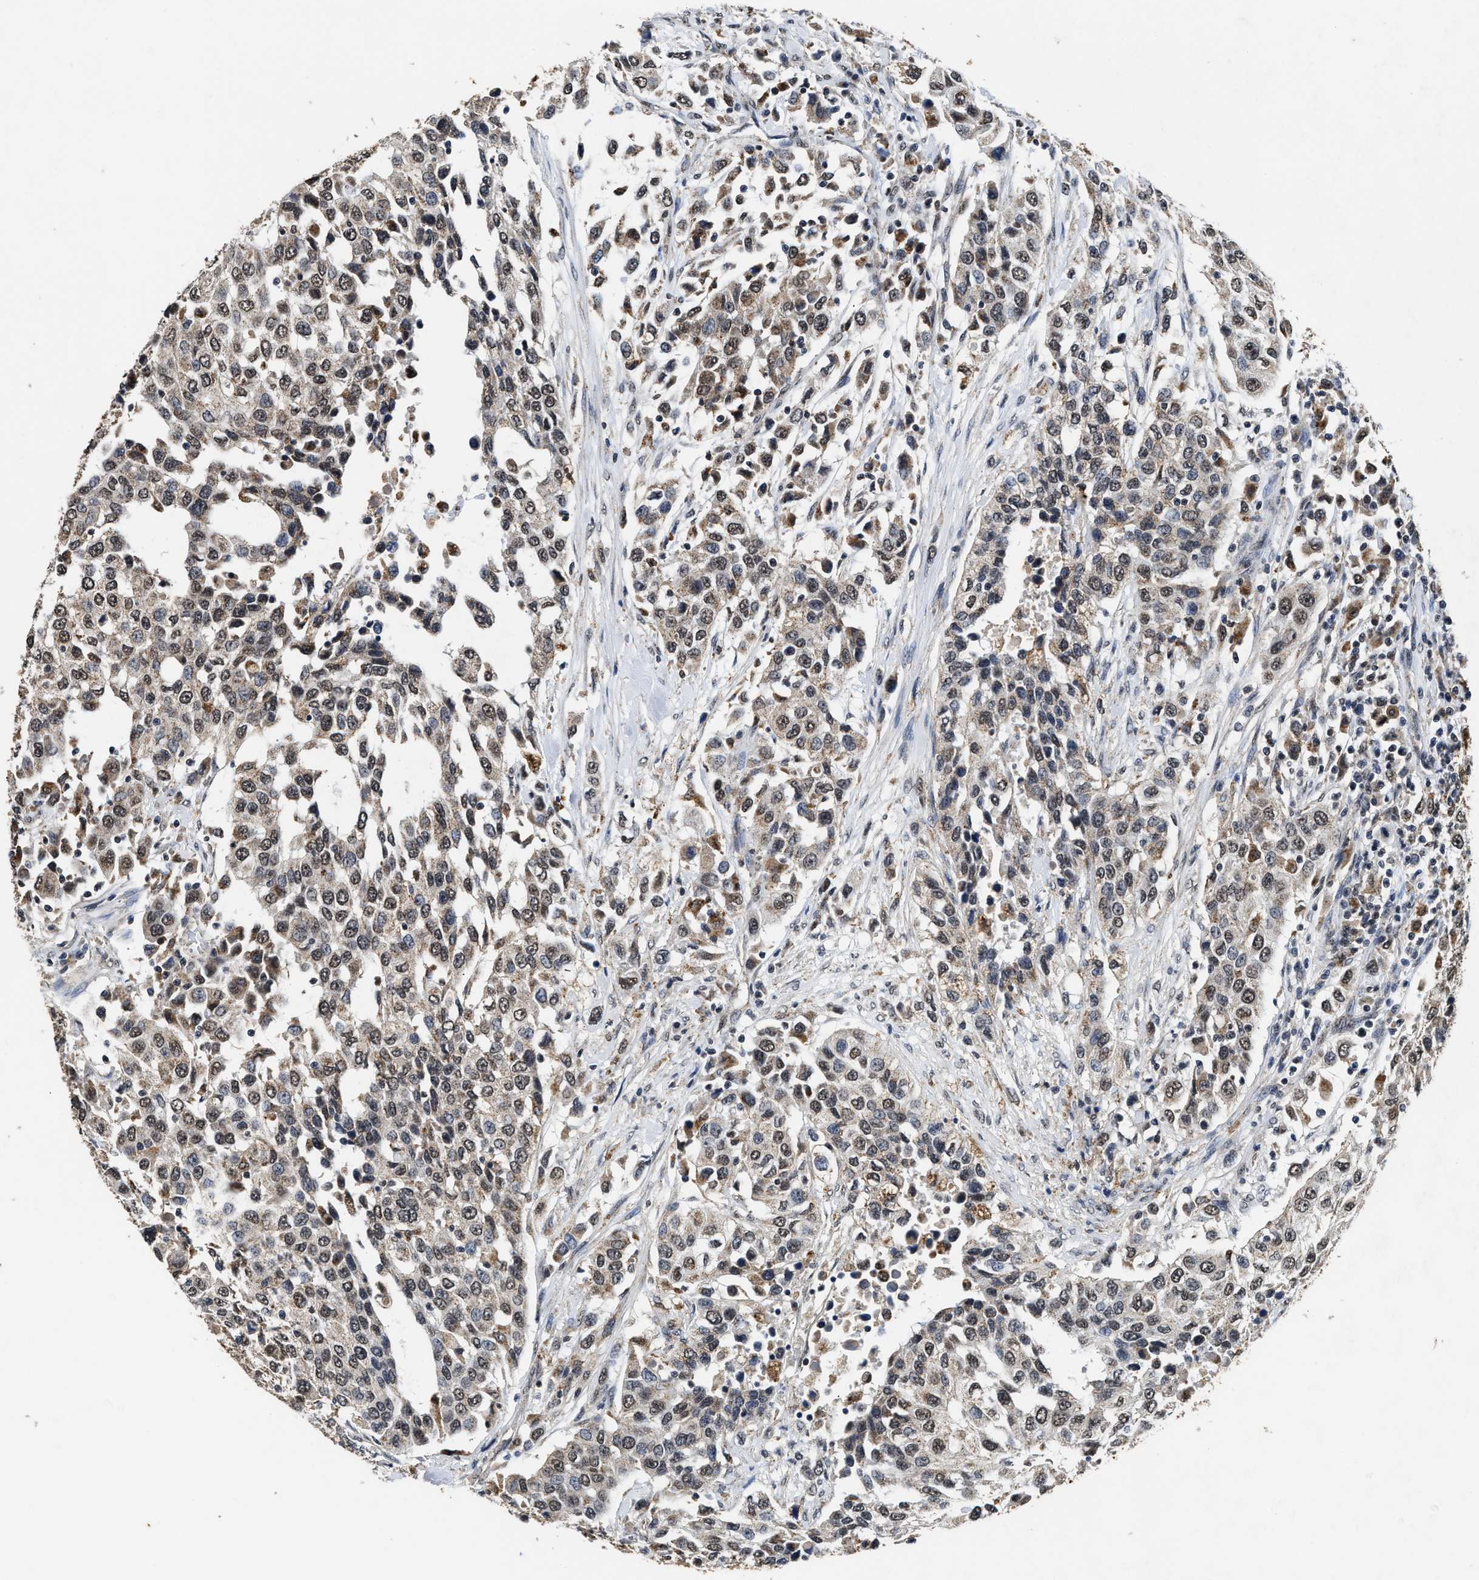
{"staining": {"intensity": "weak", "quantity": ">75%", "location": "cytoplasmic/membranous,nuclear"}, "tissue": "urothelial cancer", "cell_type": "Tumor cells", "image_type": "cancer", "snomed": [{"axis": "morphology", "description": "Urothelial carcinoma, High grade"}, {"axis": "topography", "description": "Urinary bladder"}], "caption": "Brown immunohistochemical staining in high-grade urothelial carcinoma displays weak cytoplasmic/membranous and nuclear expression in approximately >75% of tumor cells. (brown staining indicates protein expression, while blue staining denotes nuclei).", "gene": "ACOX1", "patient": {"sex": "female", "age": 80}}